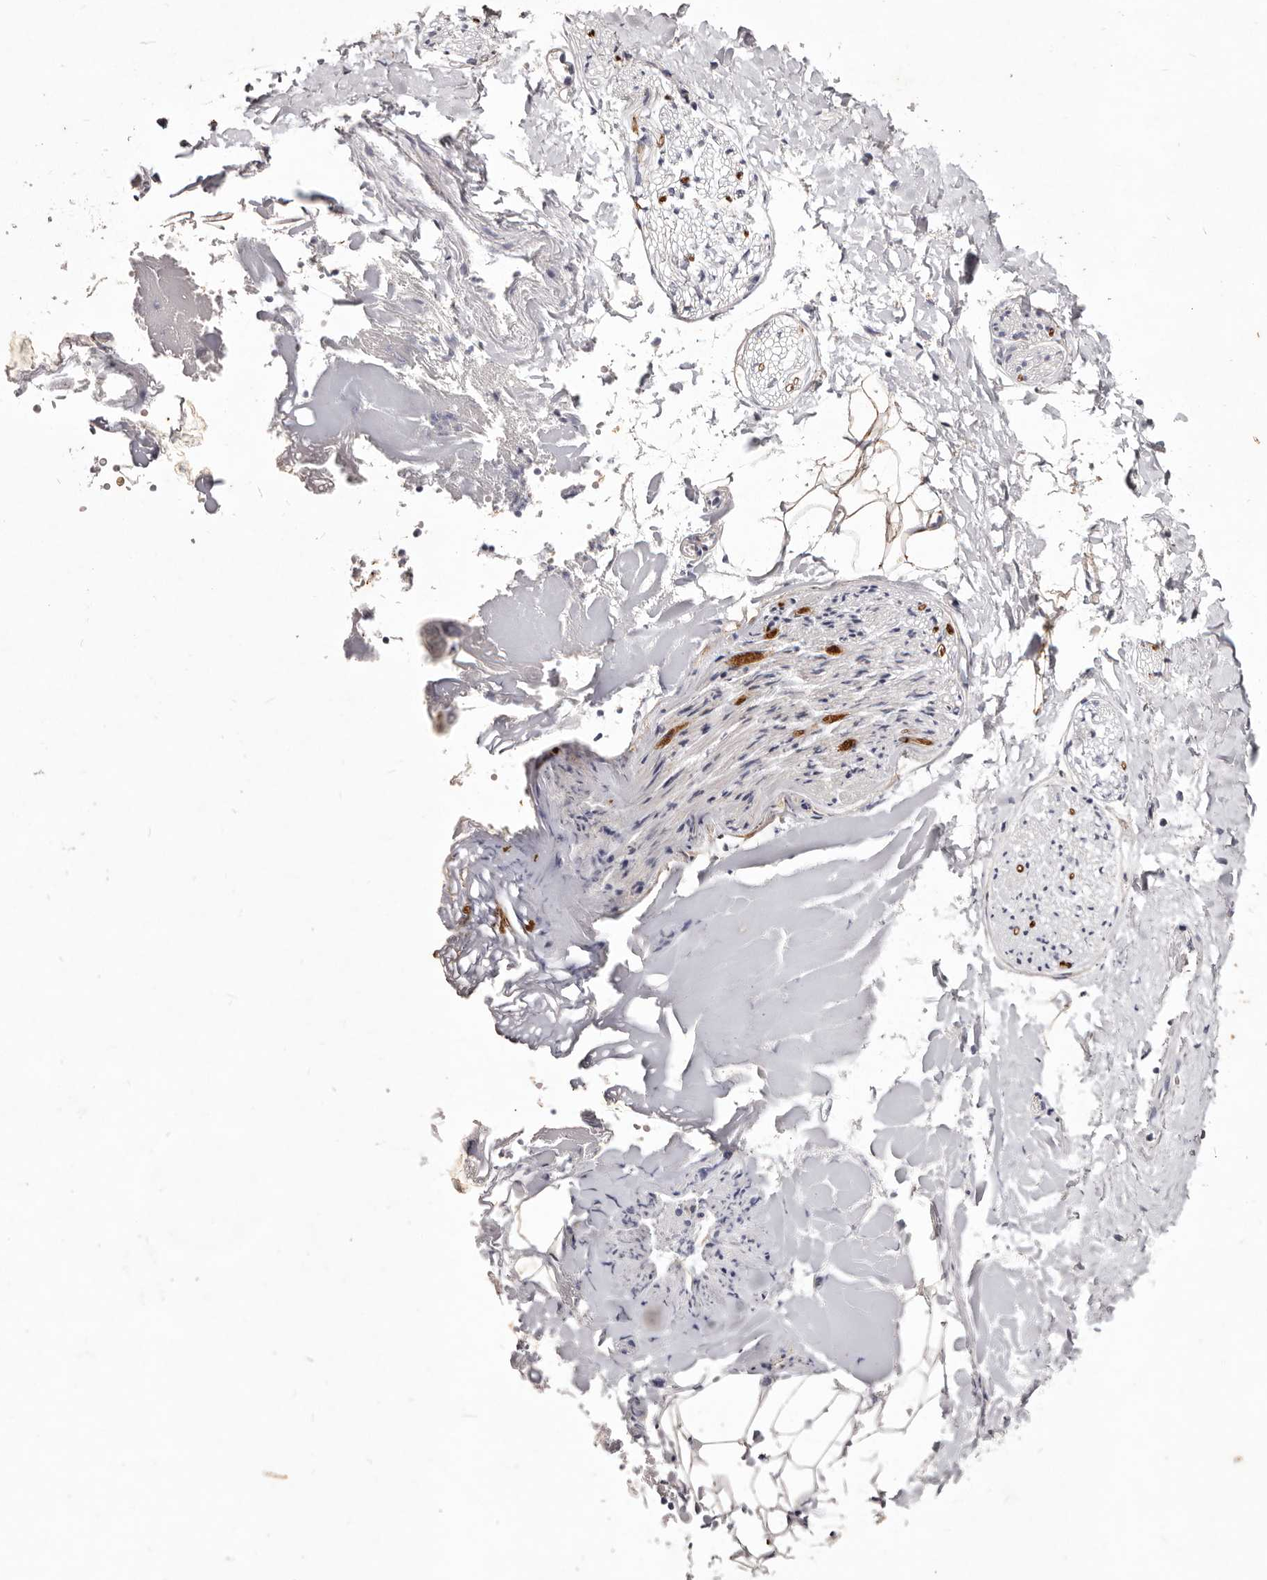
{"staining": {"intensity": "moderate", "quantity": "<25%", "location": "cytoplasmic/membranous"}, "tissue": "adipose tissue", "cell_type": "Adipocytes", "image_type": "normal", "snomed": [{"axis": "morphology", "description": "Normal tissue, NOS"}, {"axis": "morphology", "description": "Adenocarcinoma, NOS"}, {"axis": "topography", "description": "Smooth muscle"}, {"axis": "topography", "description": "Colon"}], "caption": "Immunohistochemical staining of normal adipose tissue demonstrates low levels of moderate cytoplasmic/membranous staining in about <25% of adipocytes.", "gene": "GARNL3", "patient": {"sex": "male", "age": 14}}